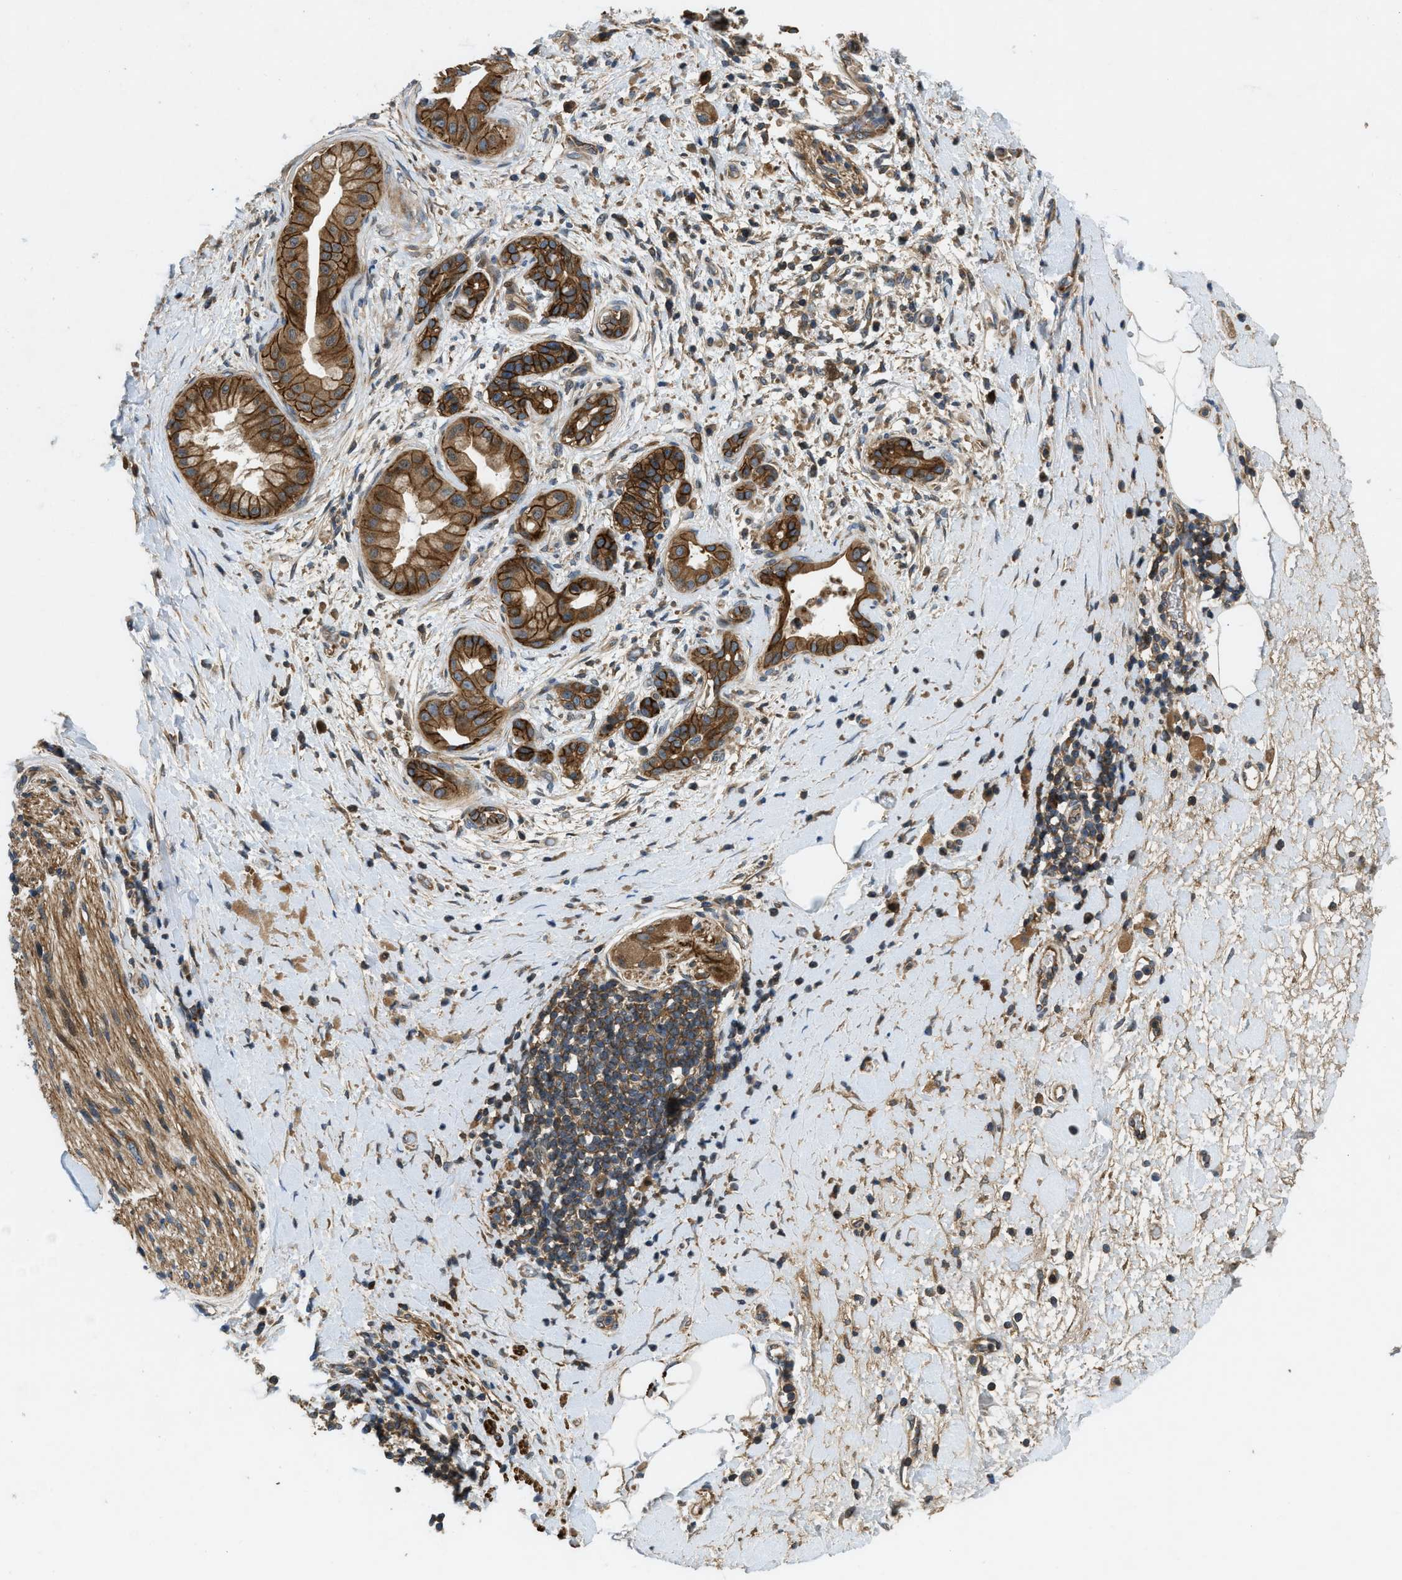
{"staining": {"intensity": "strong", "quantity": ">75%", "location": "cytoplasmic/membranous"}, "tissue": "pancreatic cancer", "cell_type": "Tumor cells", "image_type": "cancer", "snomed": [{"axis": "morphology", "description": "Adenocarcinoma, NOS"}, {"axis": "topography", "description": "Pancreas"}], "caption": "IHC staining of pancreatic cancer, which displays high levels of strong cytoplasmic/membranous positivity in approximately >75% of tumor cells indicating strong cytoplasmic/membranous protein expression. The staining was performed using DAB (brown) for protein detection and nuclei were counterstained in hematoxylin (blue).", "gene": "CNNM3", "patient": {"sex": "male", "age": 55}}